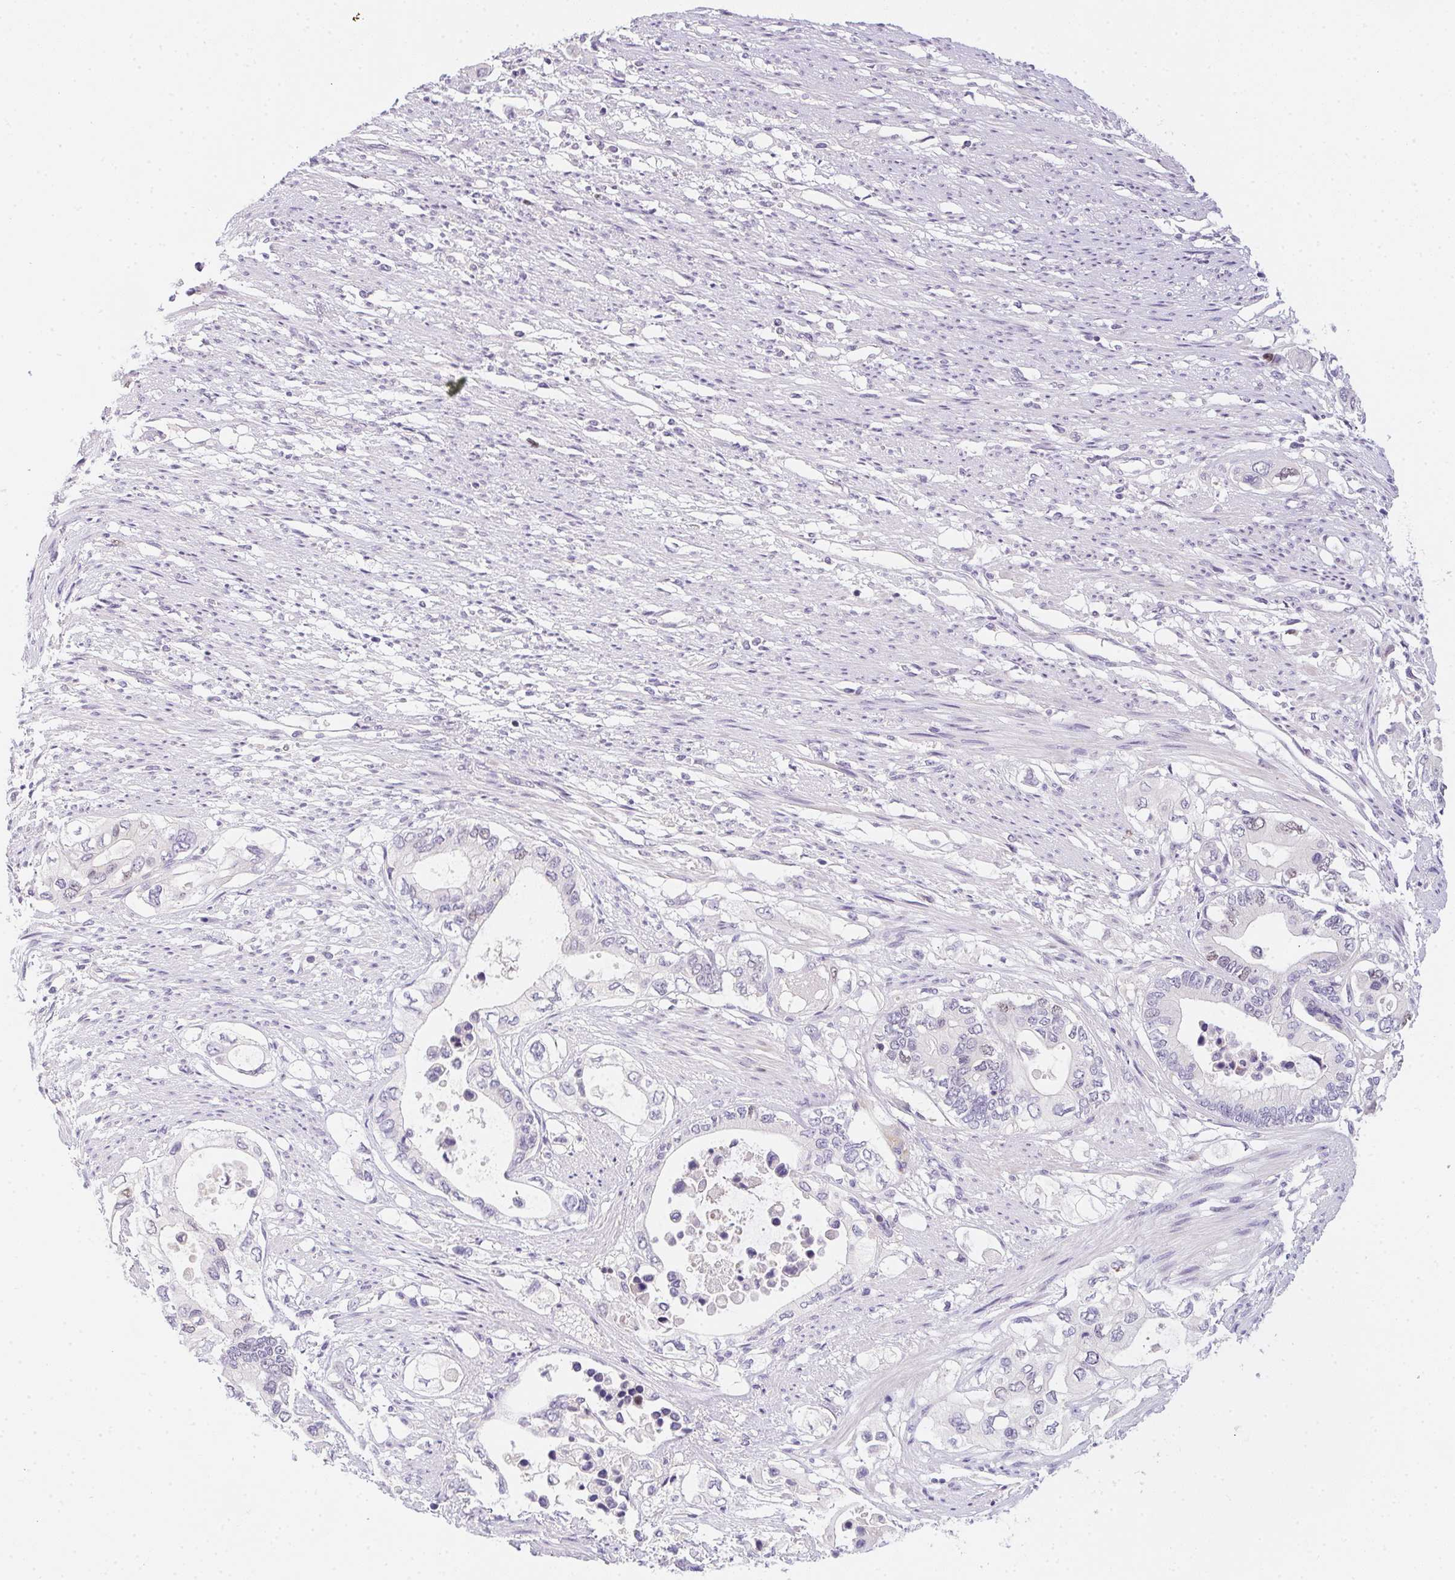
{"staining": {"intensity": "negative", "quantity": "none", "location": "none"}, "tissue": "pancreatic cancer", "cell_type": "Tumor cells", "image_type": "cancer", "snomed": [{"axis": "morphology", "description": "Adenocarcinoma, NOS"}, {"axis": "topography", "description": "Pancreas"}], "caption": "Immunohistochemistry (IHC) micrograph of neoplastic tissue: human pancreatic cancer stained with DAB demonstrates no significant protein positivity in tumor cells.", "gene": "HELLS", "patient": {"sex": "female", "age": 63}}